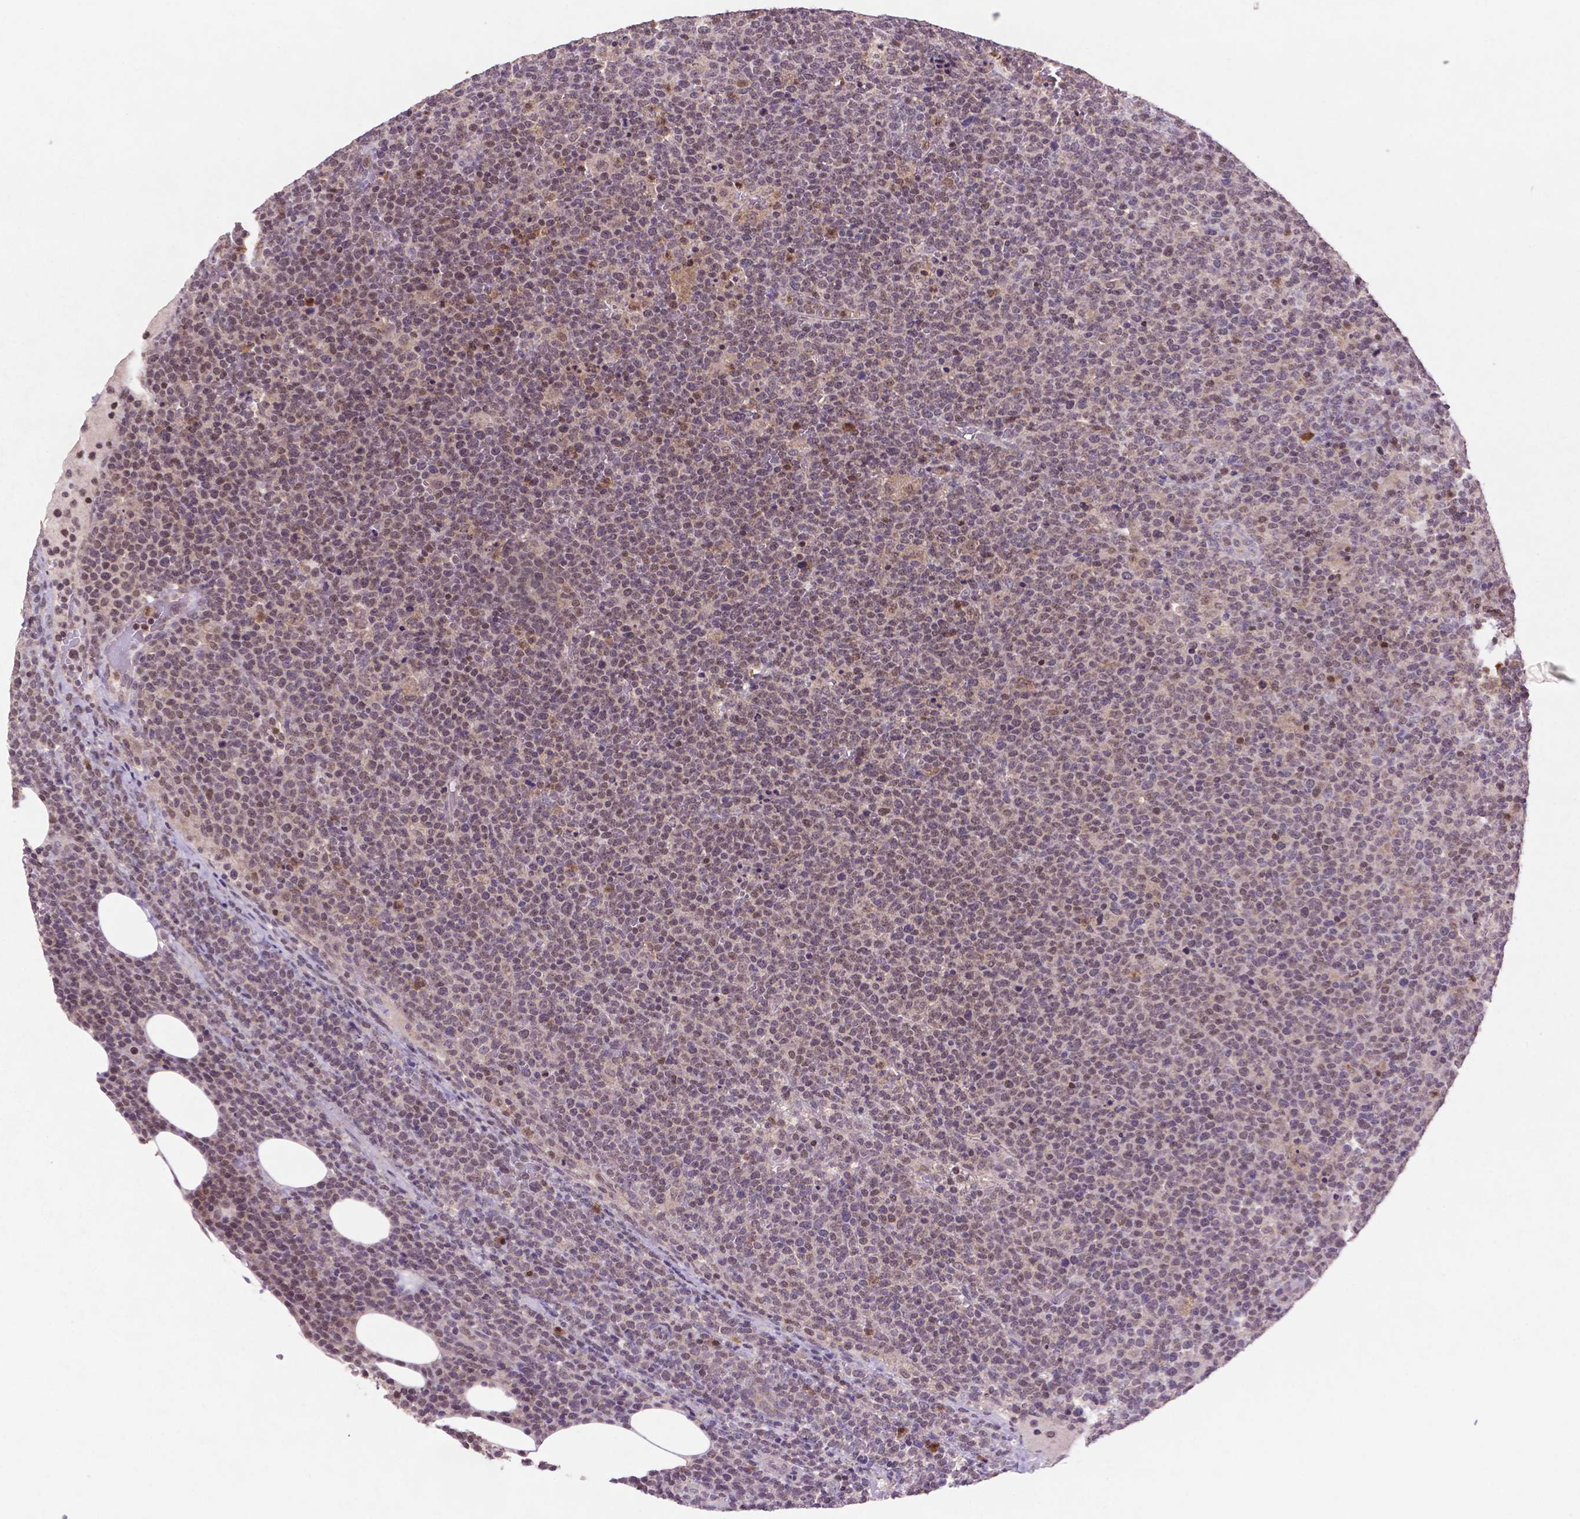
{"staining": {"intensity": "negative", "quantity": "none", "location": "none"}, "tissue": "lymphoma", "cell_type": "Tumor cells", "image_type": "cancer", "snomed": [{"axis": "morphology", "description": "Malignant lymphoma, non-Hodgkin's type, High grade"}, {"axis": "topography", "description": "Lymph node"}], "caption": "Photomicrograph shows no significant protein expression in tumor cells of high-grade malignant lymphoma, non-Hodgkin's type.", "gene": "GLRX", "patient": {"sex": "male", "age": 61}}